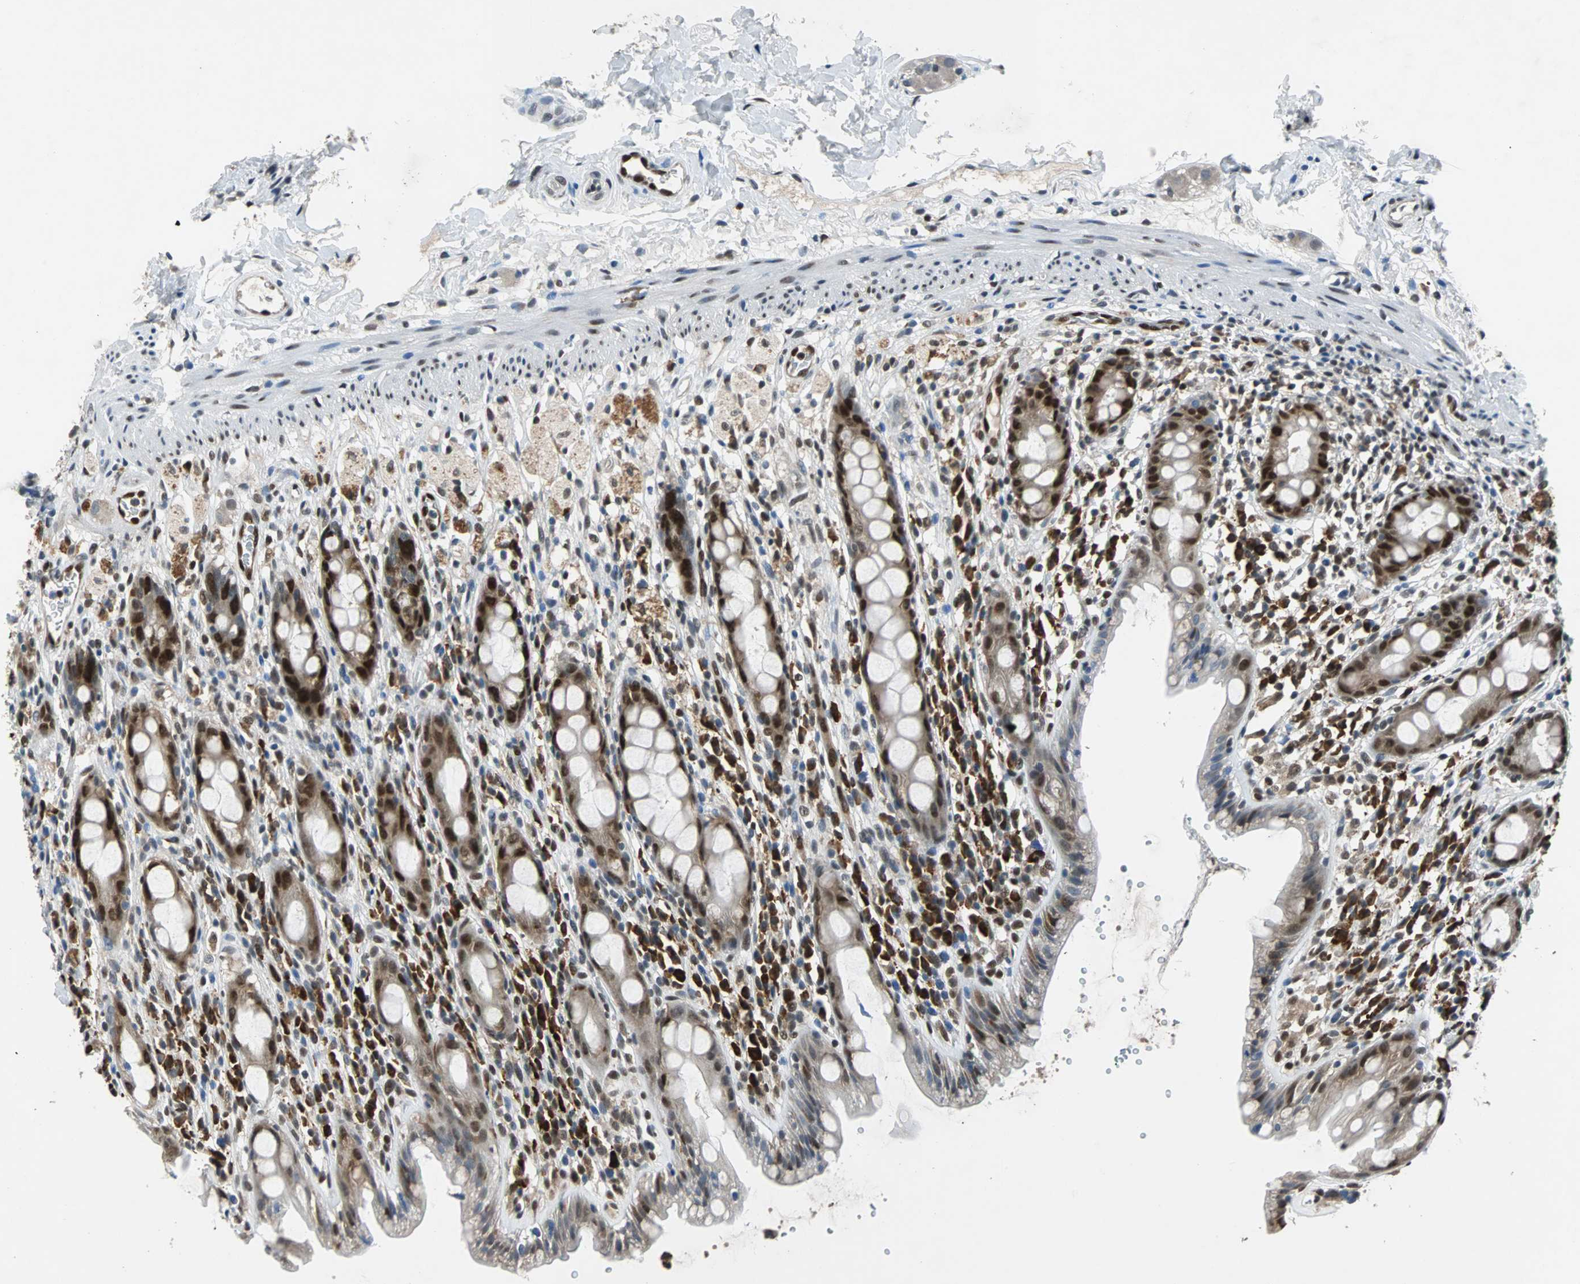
{"staining": {"intensity": "strong", "quantity": ">75%", "location": "nuclear"}, "tissue": "rectum", "cell_type": "Glandular cells", "image_type": "normal", "snomed": [{"axis": "morphology", "description": "Normal tissue, NOS"}, {"axis": "topography", "description": "Rectum"}], "caption": "Rectum stained with a brown dye shows strong nuclear positive positivity in about >75% of glandular cells.", "gene": "USP28", "patient": {"sex": "male", "age": 44}}